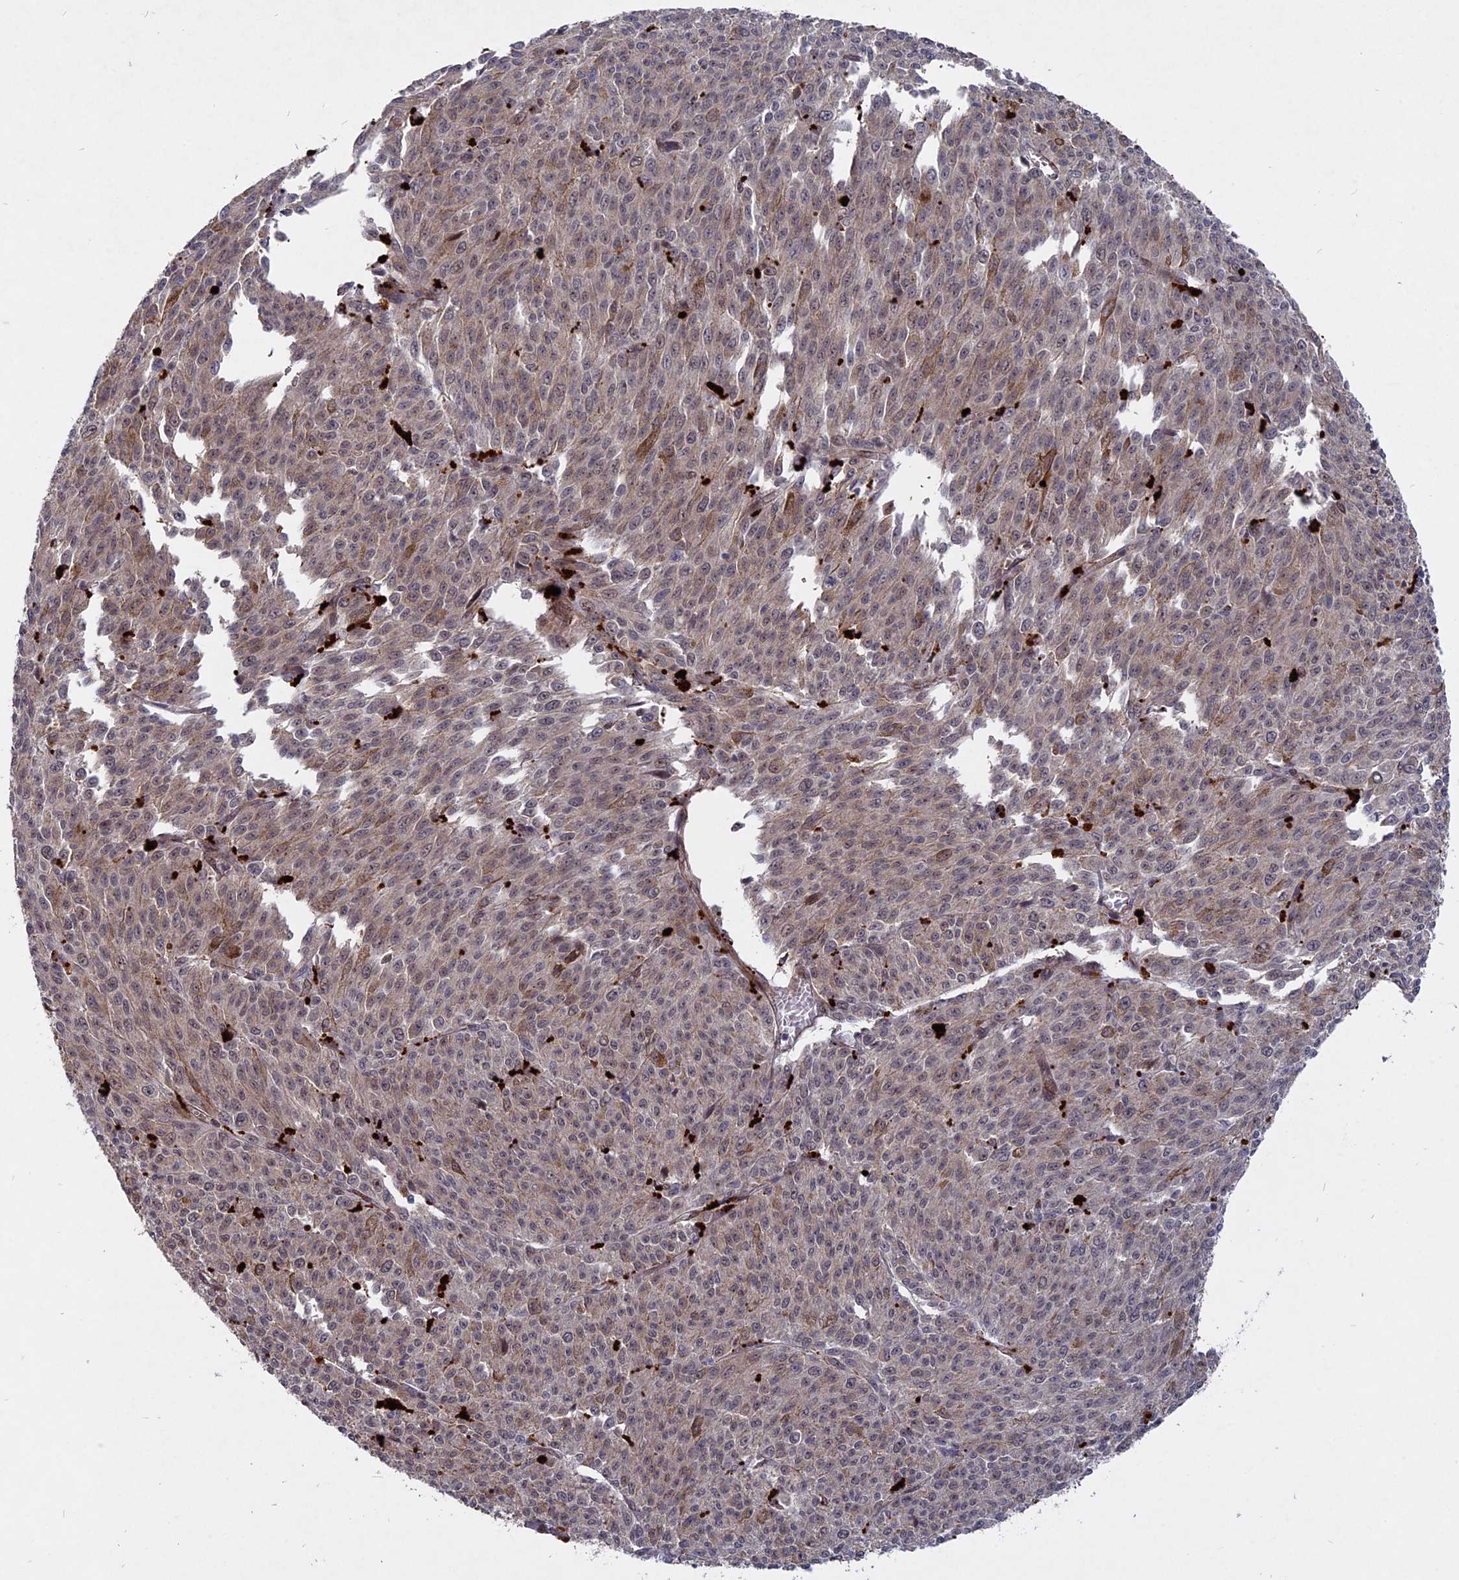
{"staining": {"intensity": "weak", "quantity": "25%-75%", "location": "cytoplasmic/membranous"}, "tissue": "melanoma", "cell_type": "Tumor cells", "image_type": "cancer", "snomed": [{"axis": "morphology", "description": "Malignant melanoma, NOS"}, {"axis": "topography", "description": "Skin"}], "caption": "A micrograph of human malignant melanoma stained for a protein reveals weak cytoplasmic/membranous brown staining in tumor cells.", "gene": "NOSIP", "patient": {"sex": "female", "age": 52}}